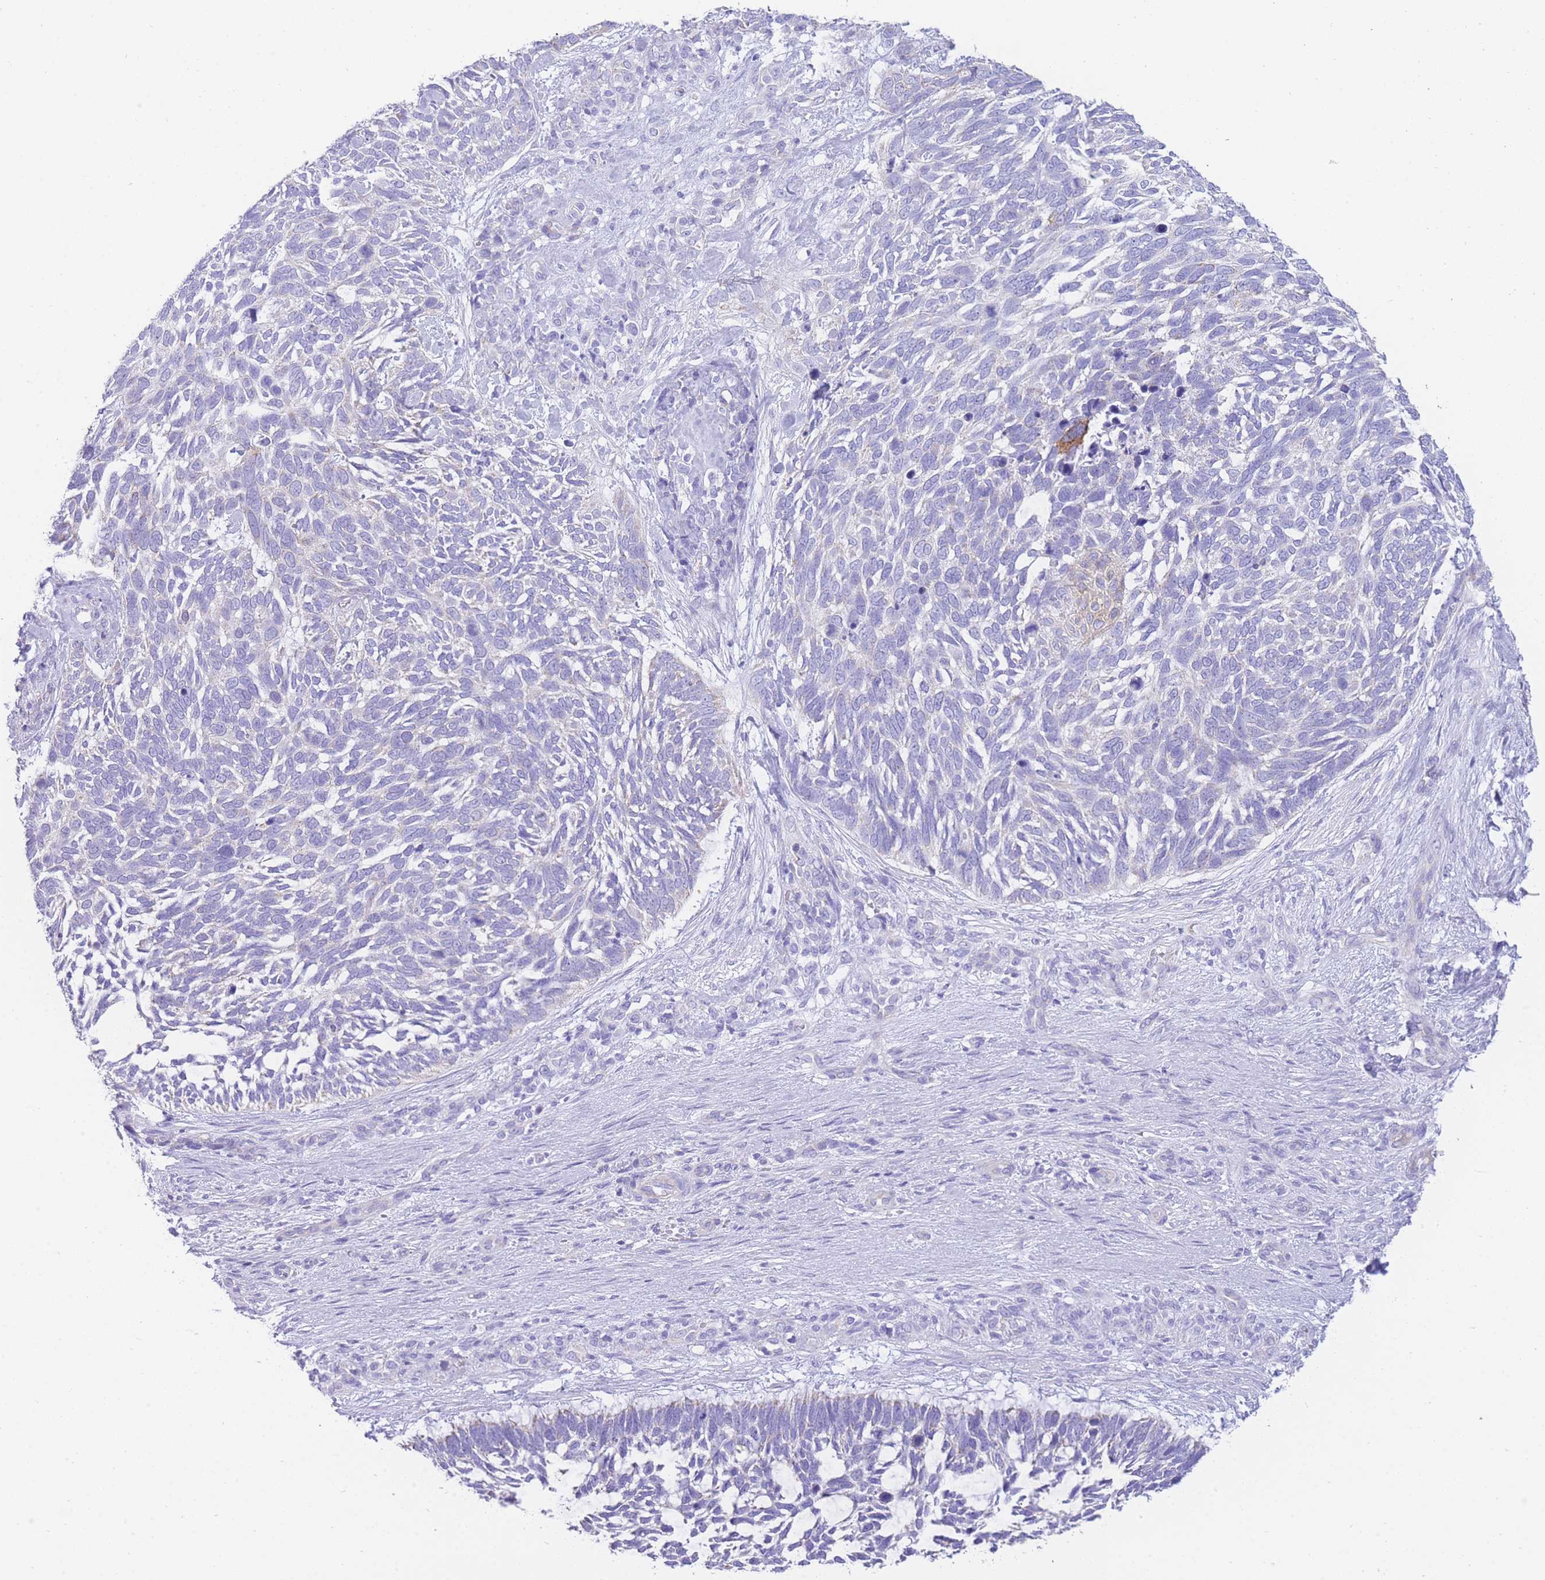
{"staining": {"intensity": "negative", "quantity": "none", "location": "none"}, "tissue": "skin cancer", "cell_type": "Tumor cells", "image_type": "cancer", "snomed": [{"axis": "morphology", "description": "Basal cell carcinoma"}, {"axis": "topography", "description": "Skin"}], "caption": "A micrograph of human basal cell carcinoma (skin) is negative for staining in tumor cells.", "gene": "ACSM4", "patient": {"sex": "male", "age": 88}}